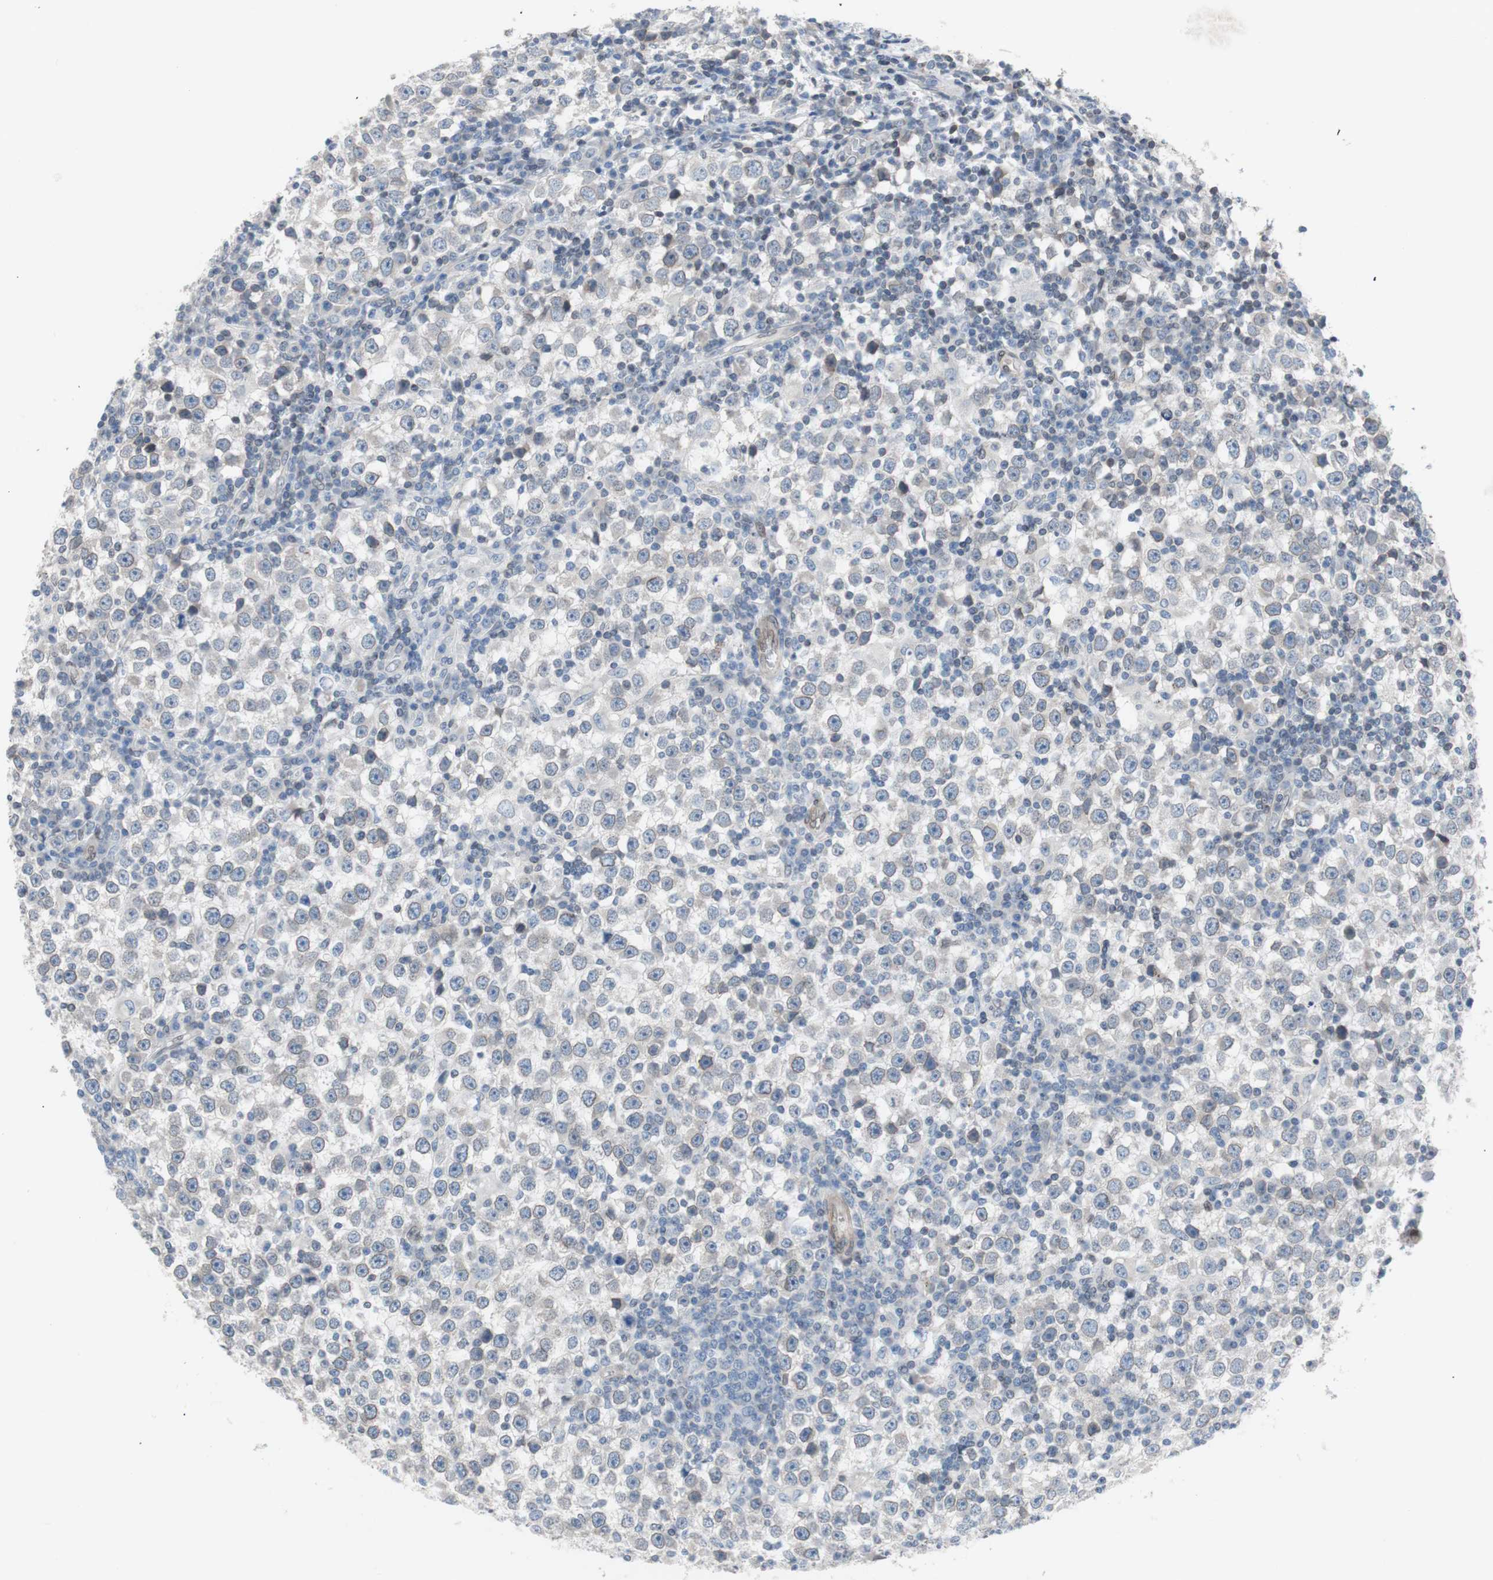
{"staining": {"intensity": "weak", "quantity": "<25%", "location": "cytoplasmic/membranous,nuclear"}, "tissue": "testis cancer", "cell_type": "Tumor cells", "image_type": "cancer", "snomed": [{"axis": "morphology", "description": "Seminoma, NOS"}, {"axis": "topography", "description": "Testis"}], "caption": "The IHC image has no significant staining in tumor cells of seminoma (testis) tissue.", "gene": "ARNT2", "patient": {"sex": "male", "age": 65}}